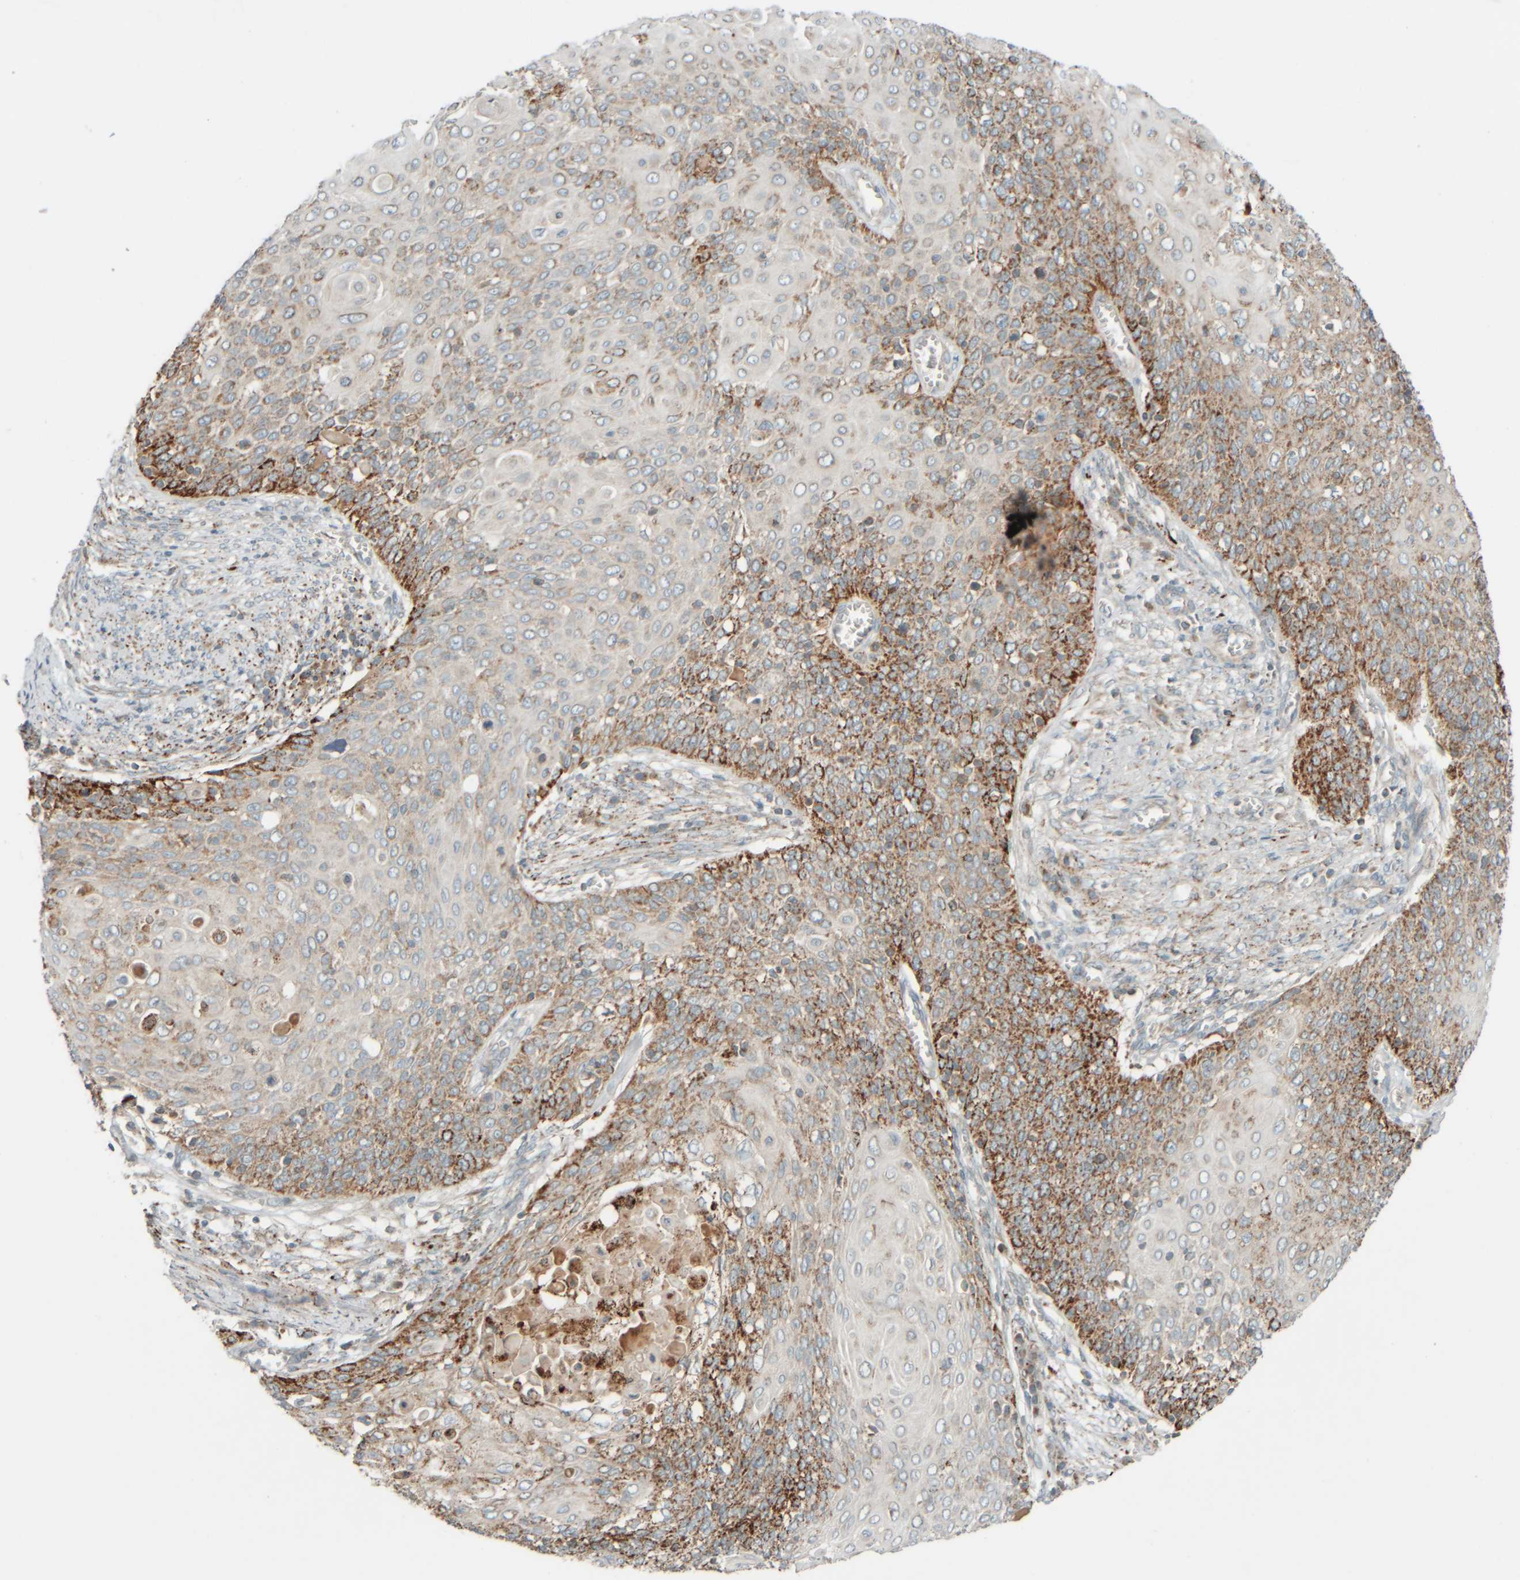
{"staining": {"intensity": "moderate", "quantity": ">75%", "location": "cytoplasmic/membranous"}, "tissue": "cervical cancer", "cell_type": "Tumor cells", "image_type": "cancer", "snomed": [{"axis": "morphology", "description": "Squamous cell carcinoma, NOS"}, {"axis": "topography", "description": "Cervix"}], "caption": "Immunohistochemistry (IHC) image of neoplastic tissue: human squamous cell carcinoma (cervical) stained using immunohistochemistry exhibits medium levels of moderate protein expression localized specifically in the cytoplasmic/membranous of tumor cells, appearing as a cytoplasmic/membranous brown color.", "gene": "SPAG5", "patient": {"sex": "female", "age": 39}}